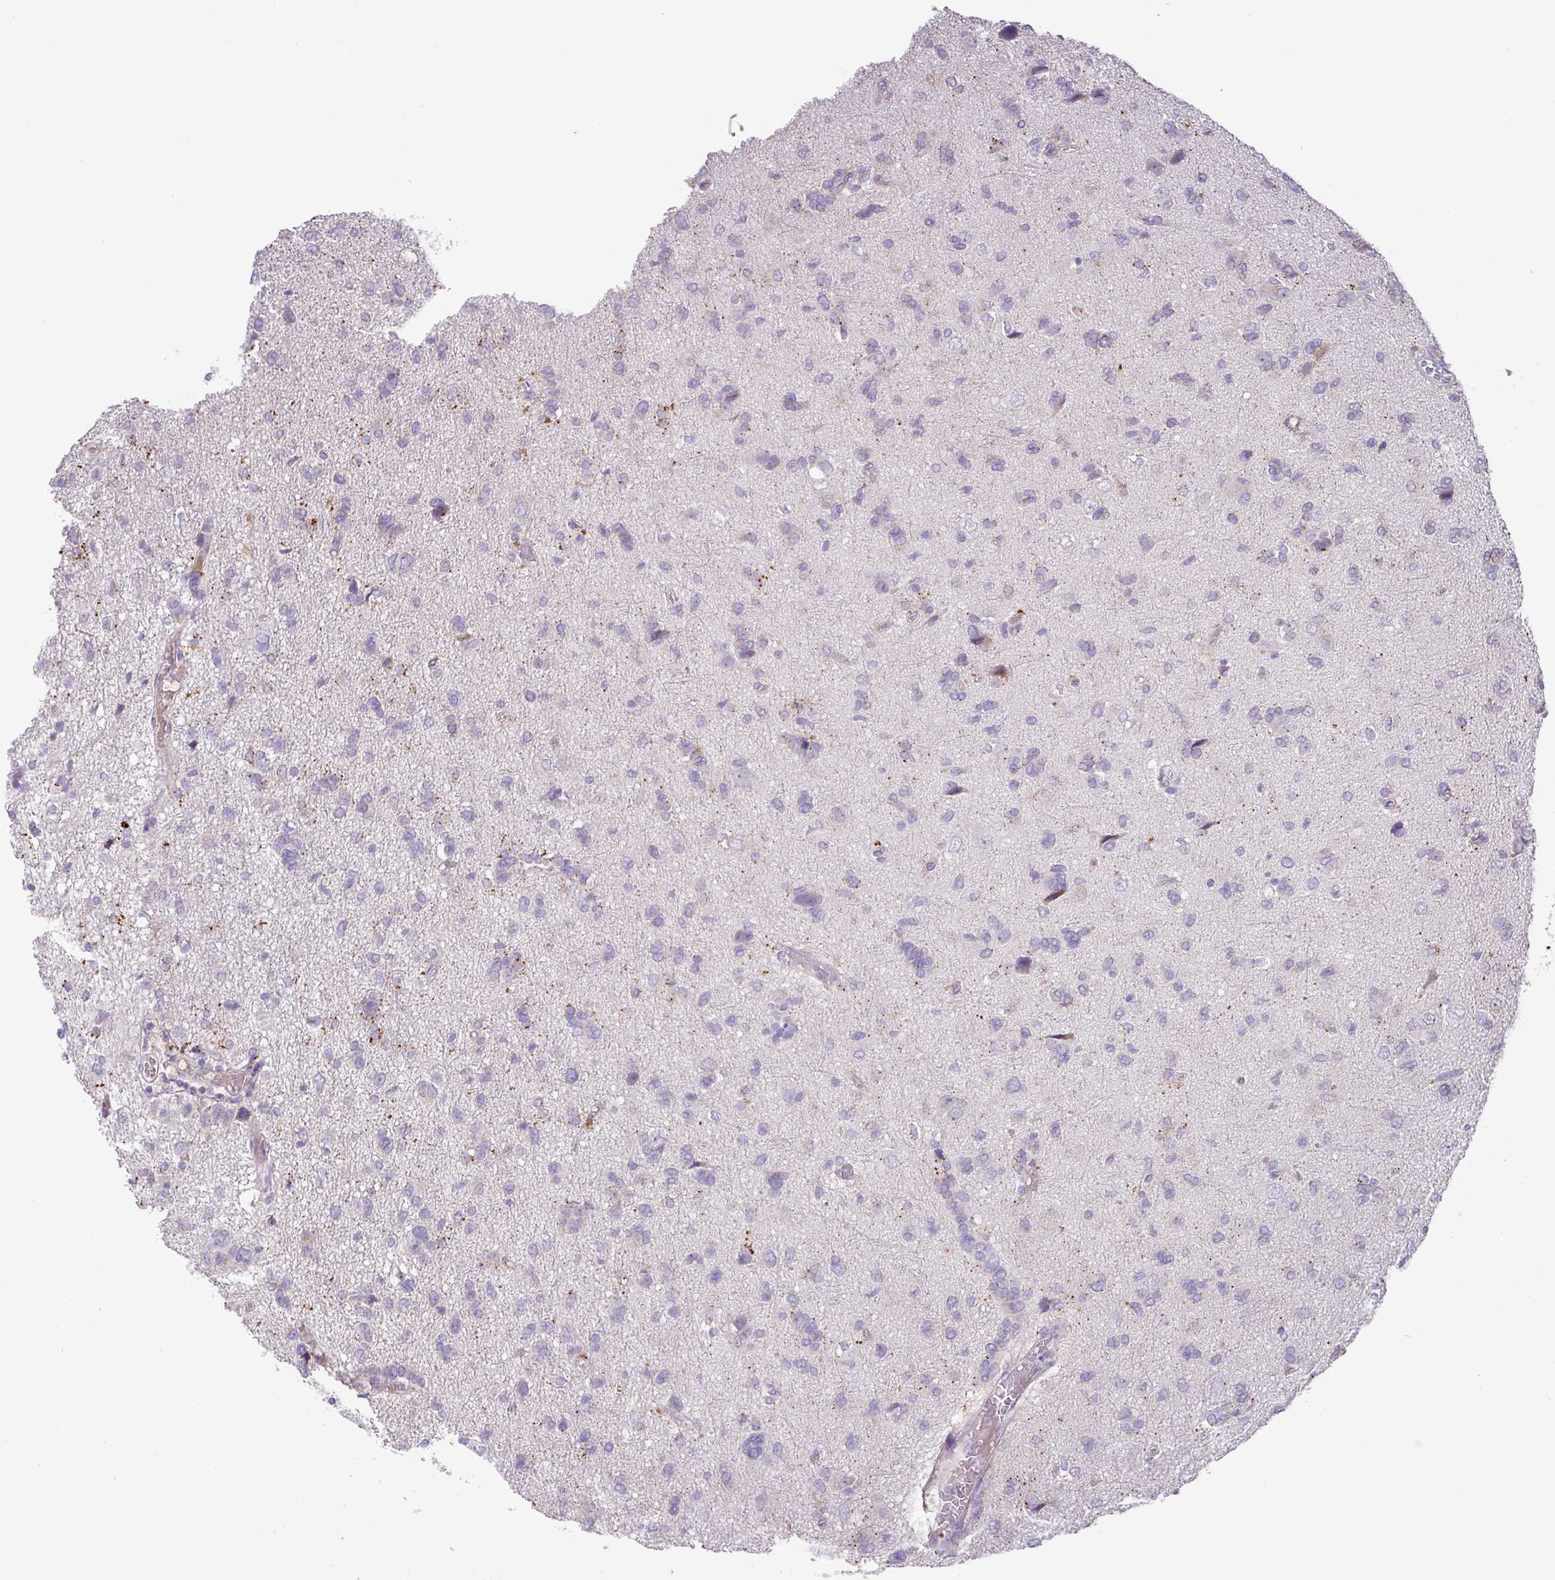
{"staining": {"intensity": "negative", "quantity": "none", "location": "none"}, "tissue": "glioma", "cell_type": "Tumor cells", "image_type": "cancer", "snomed": [{"axis": "morphology", "description": "Glioma, malignant, High grade"}, {"axis": "topography", "description": "Brain"}], "caption": "DAB immunohistochemical staining of malignant high-grade glioma demonstrates no significant positivity in tumor cells.", "gene": "PLEKHH3", "patient": {"sex": "female", "age": 59}}